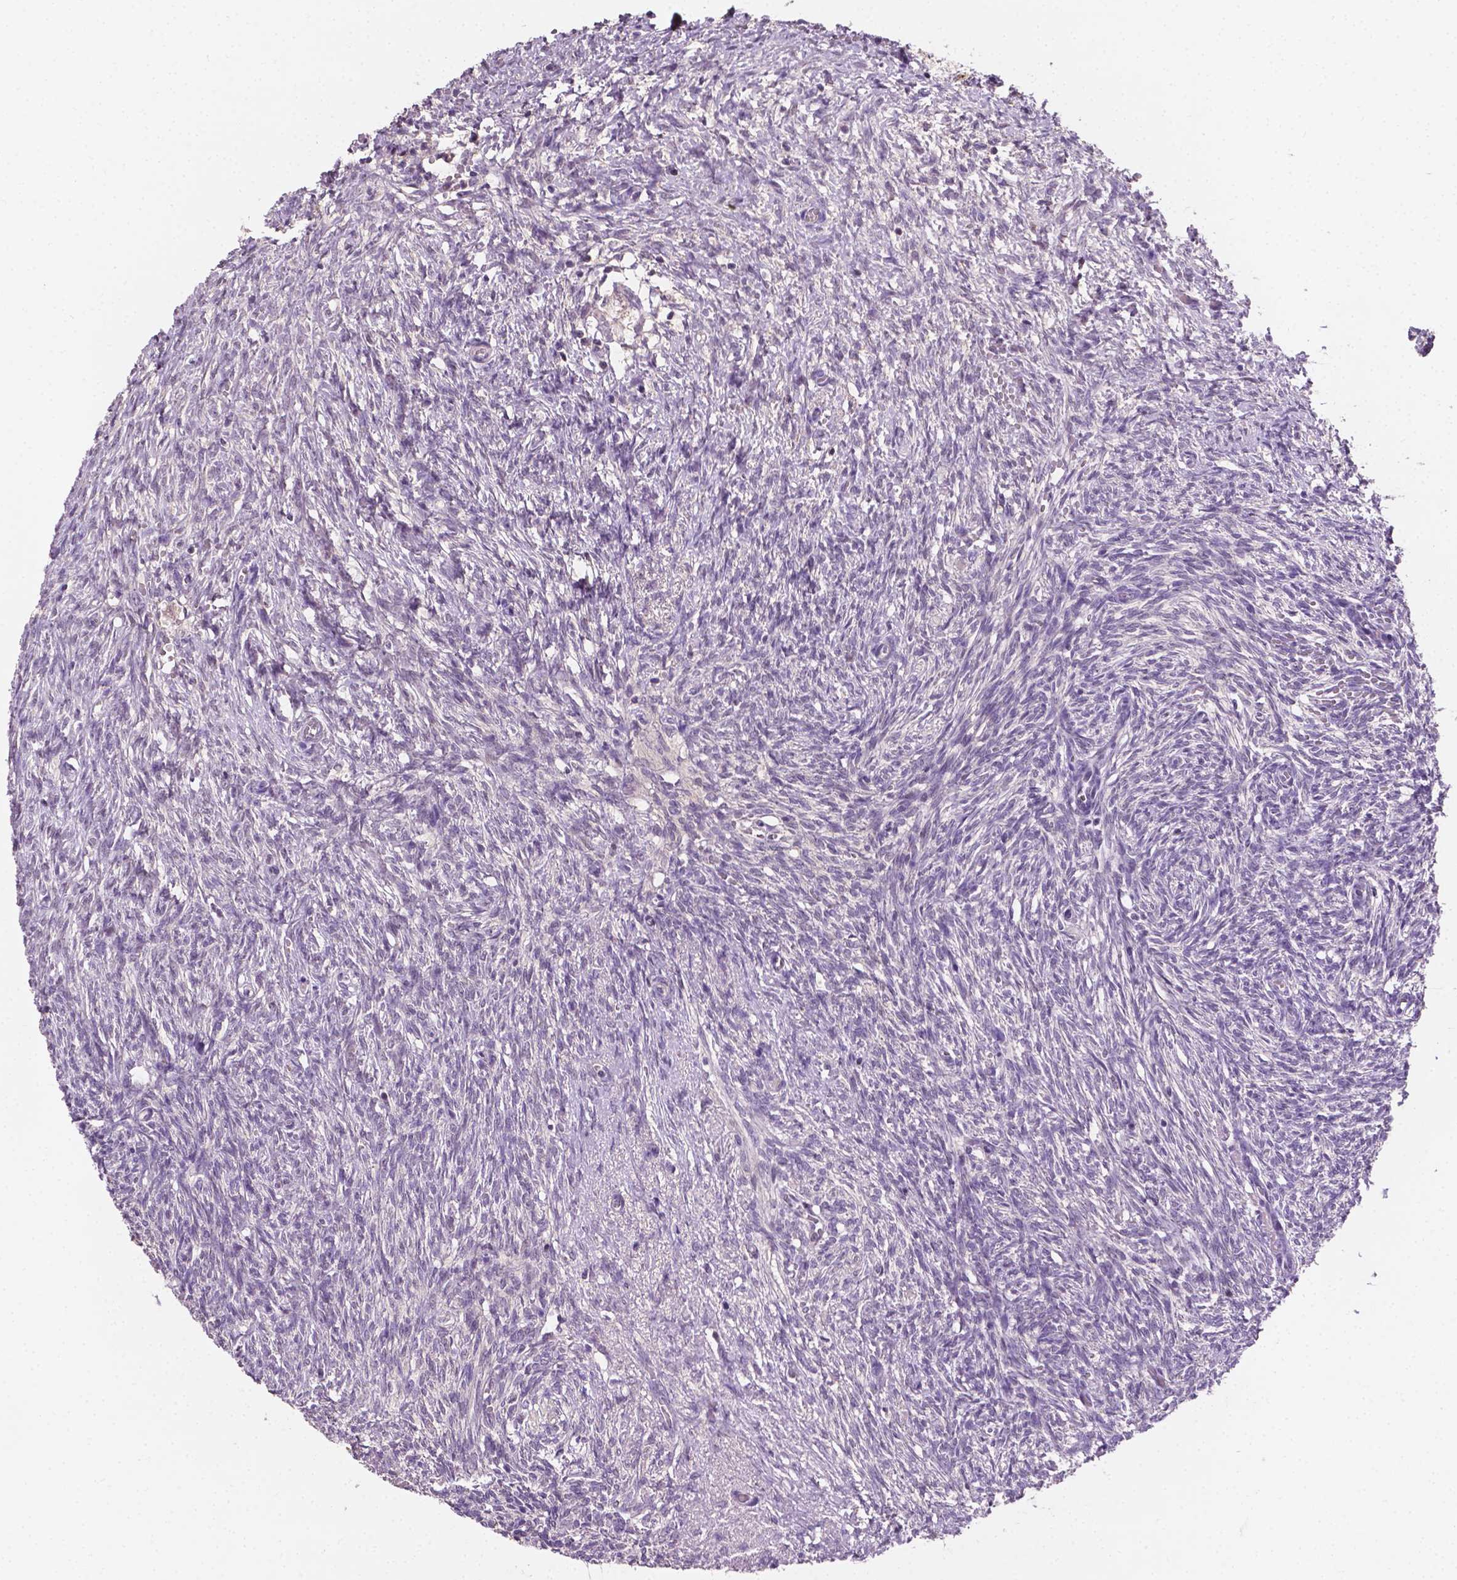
{"staining": {"intensity": "negative", "quantity": "none", "location": "none"}, "tissue": "ovary", "cell_type": "Follicle cells", "image_type": "normal", "snomed": [{"axis": "morphology", "description": "Normal tissue, NOS"}, {"axis": "topography", "description": "Ovary"}], "caption": "IHC of benign ovary shows no positivity in follicle cells.", "gene": "MROH6", "patient": {"sex": "female", "age": 46}}